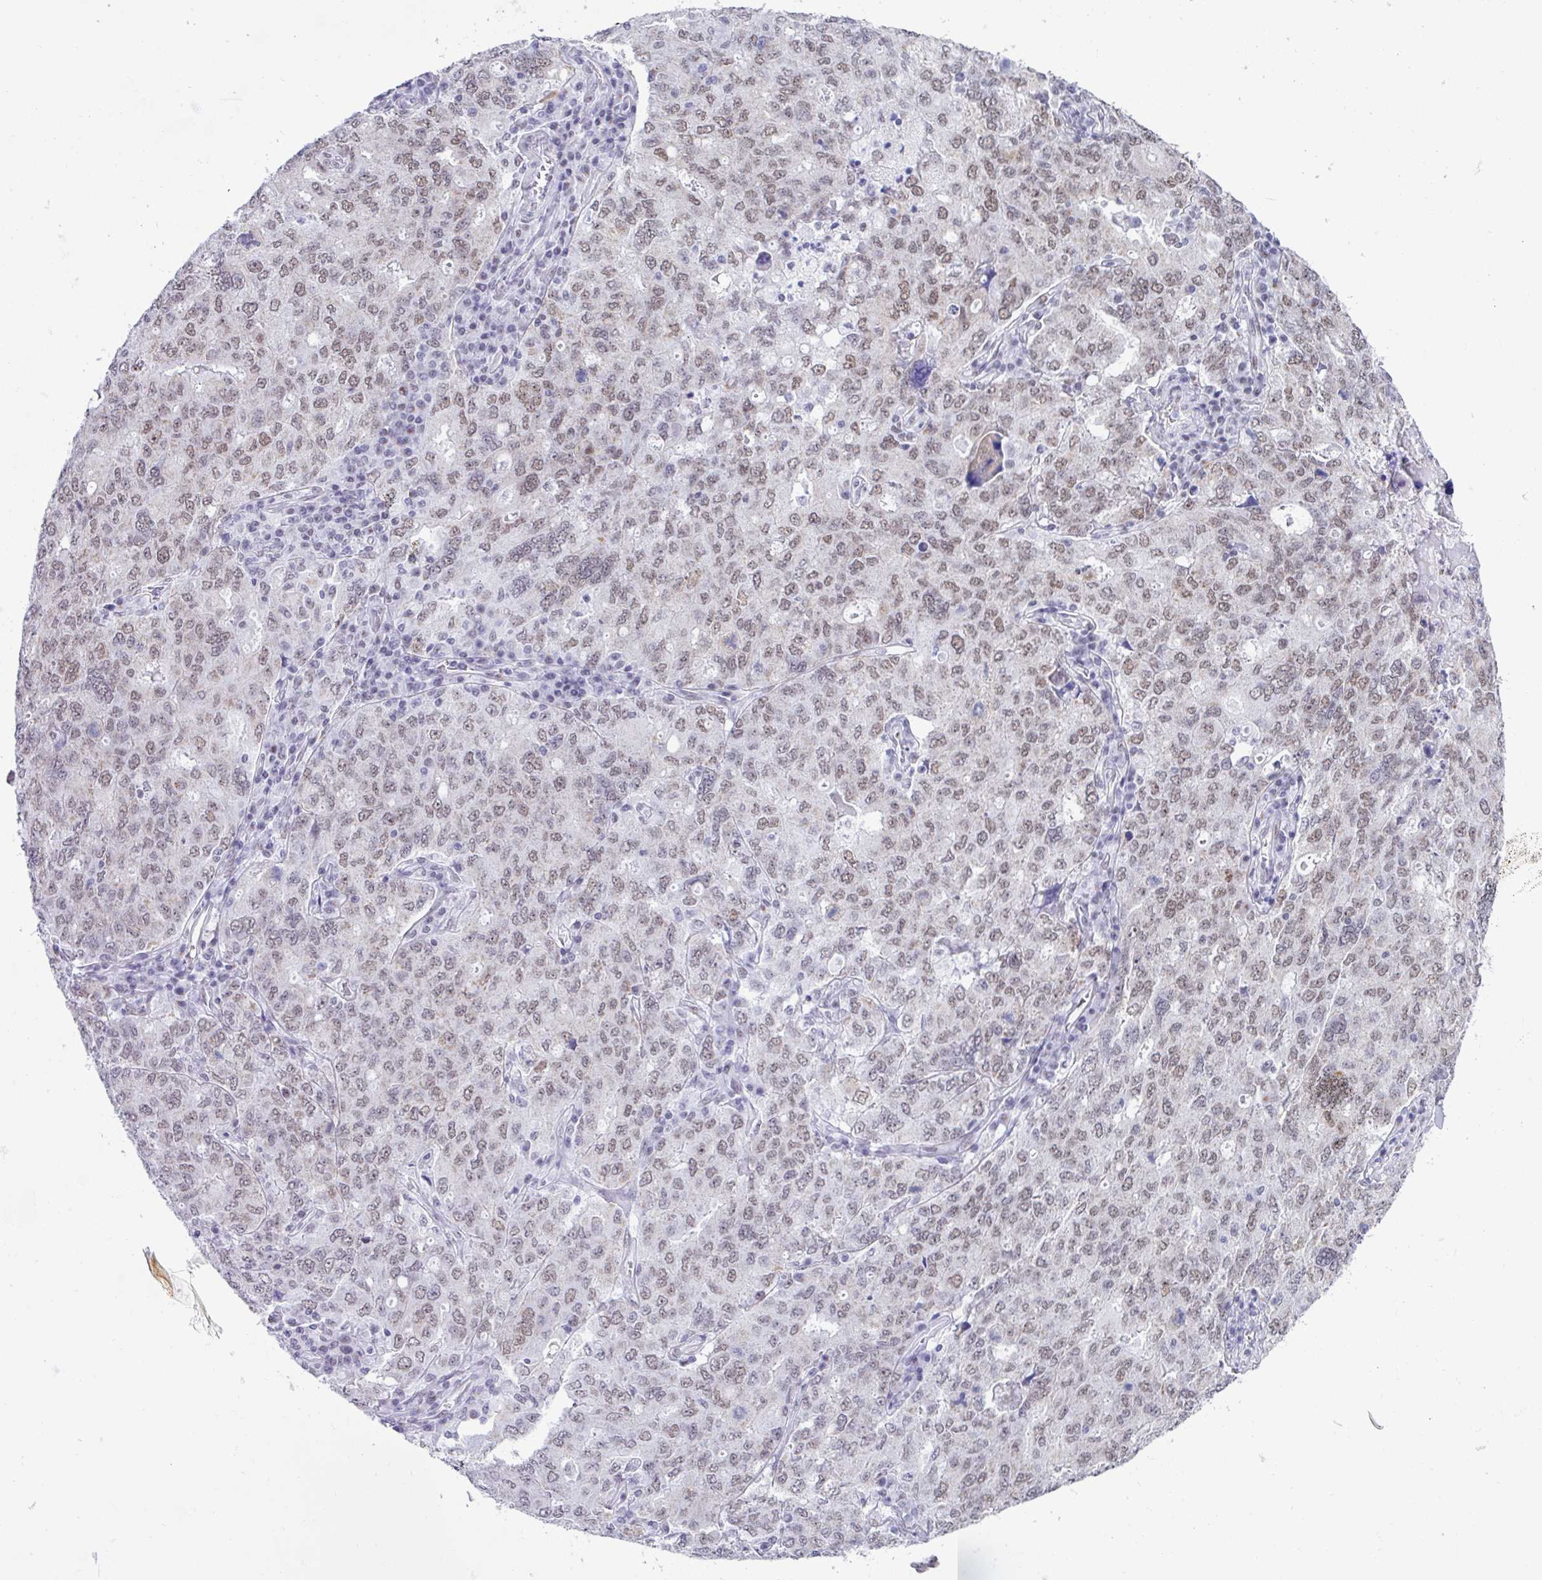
{"staining": {"intensity": "weak", "quantity": "25%-75%", "location": "cytoplasmic/membranous,nuclear"}, "tissue": "ovarian cancer", "cell_type": "Tumor cells", "image_type": "cancer", "snomed": [{"axis": "morphology", "description": "Carcinoma, endometroid"}, {"axis": "topography", "description": "Ovary"}], "caption": "Brown immunohistochemical staining in ovarian endometroid carcinoma shows weak cytoplasmic/membranous and nuclear staining in about 25%-75% of tumor cells. (Stains: DAB (3,3'-diaminobenzidine) in brown, nuclei in blue, Microscopy: brightfield microscopy at high magnification).", "gene": "PUF60", "patient": {"sex": "female", "age": 62}}